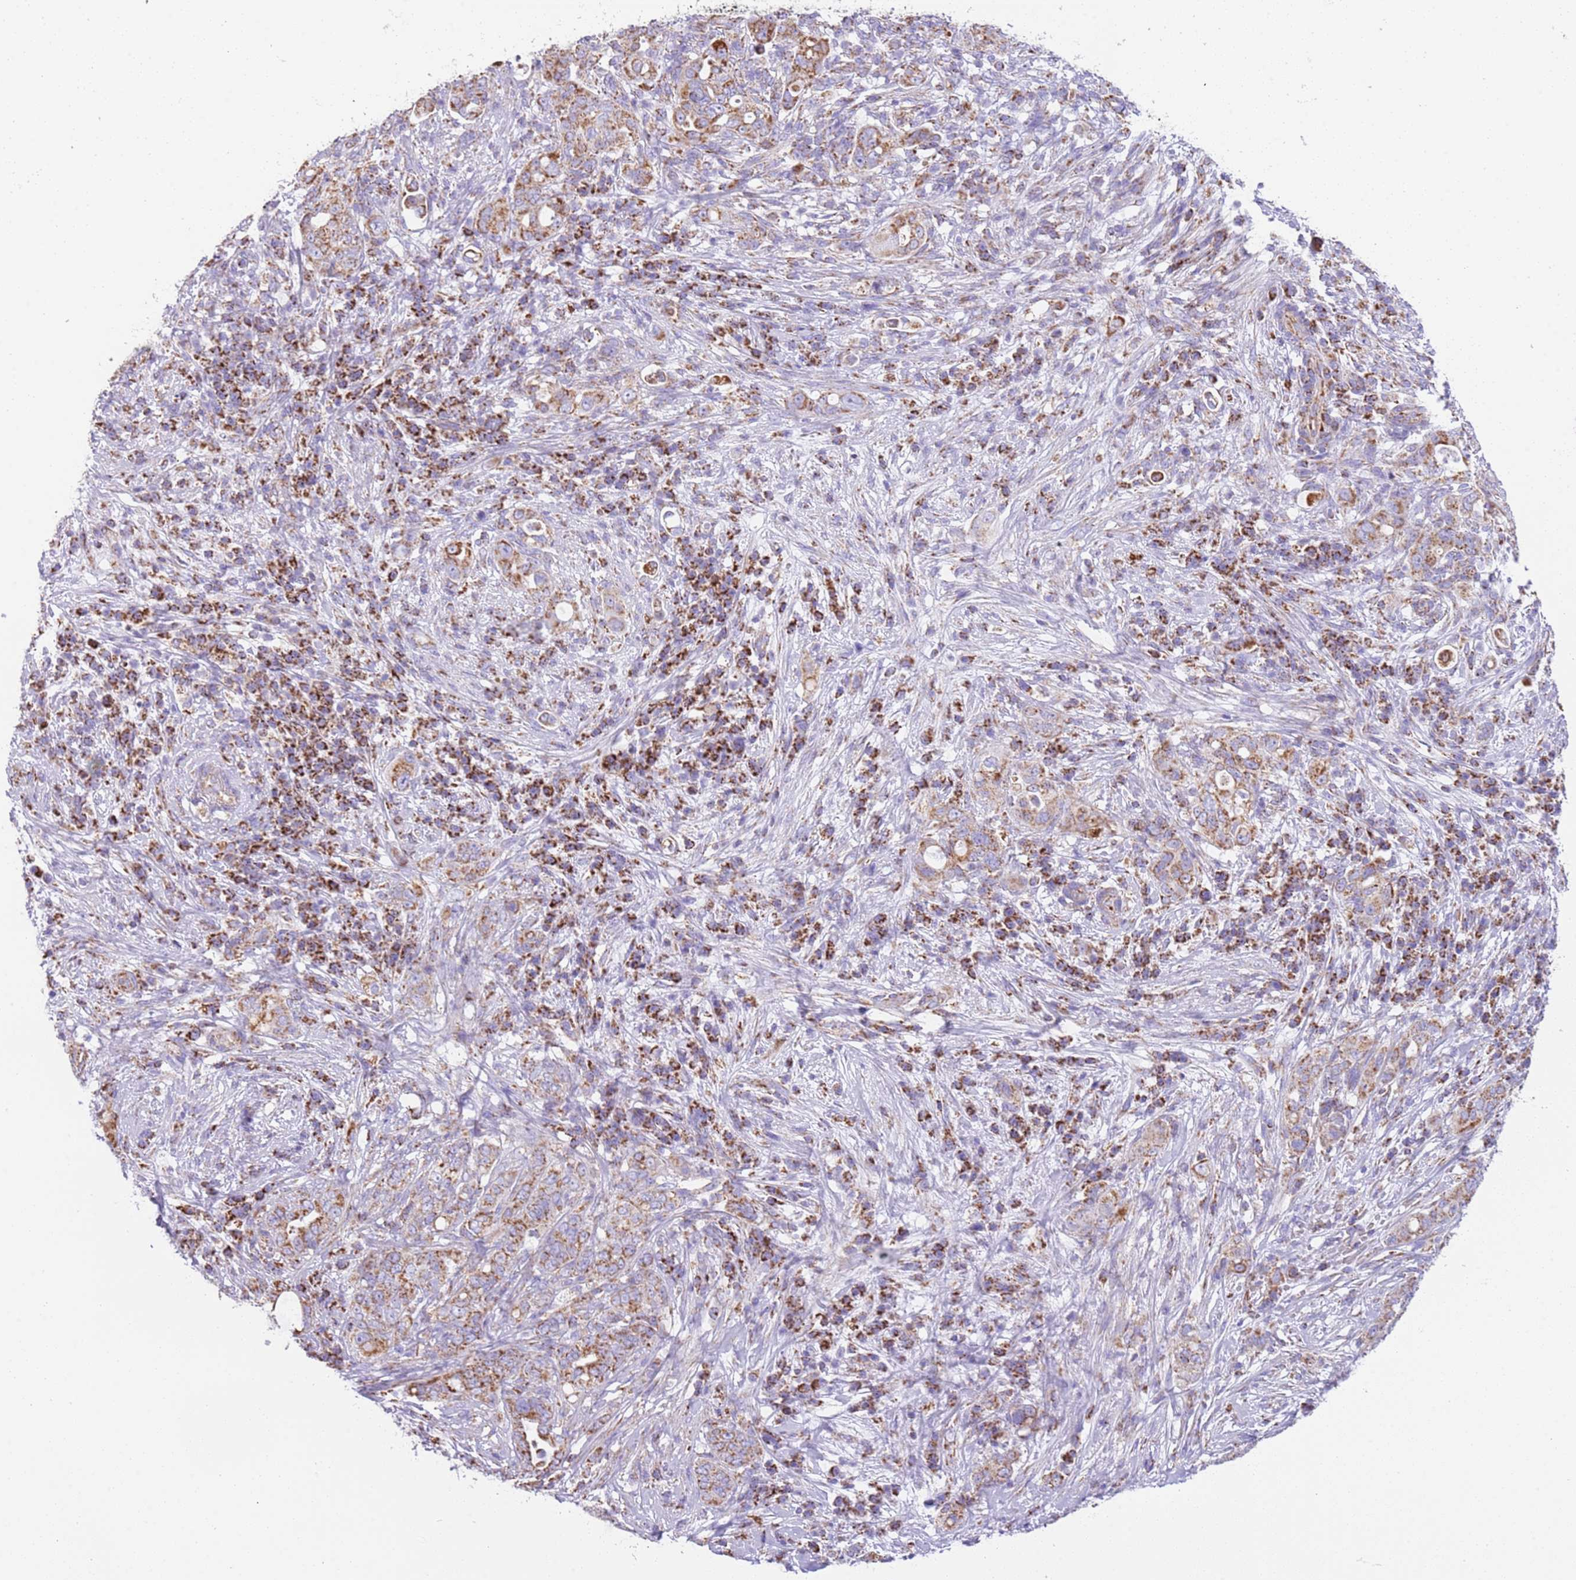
{"staining": {"intensity": "moderate", "quantity": ">75%", "location": "cytoplasmic/membranous"}, "tissue": "pancreatic cancer", "cell_type": "Tumor cells", "image_type": "cancer", "snomed": [{"axis": "morphology", "description": "Normal tissue, NOS"}, {"axis": "morphology", "description": "Adenocarcinoma, NOS"}, {"axis": "topography", "description": "Lymph node"}, {"axis": "topography", "description": "Pancreas"}], "caption": "Pancreatic cancer tissue demonstrates moderate cytoplasmic/membranous positivity in approximately >75% of tumor cells, visualized by immunohistochemistry. Nuclei are stained in blue.", "gene": "SUCLG2", "patient": {"sex": "female", "age": 67}}